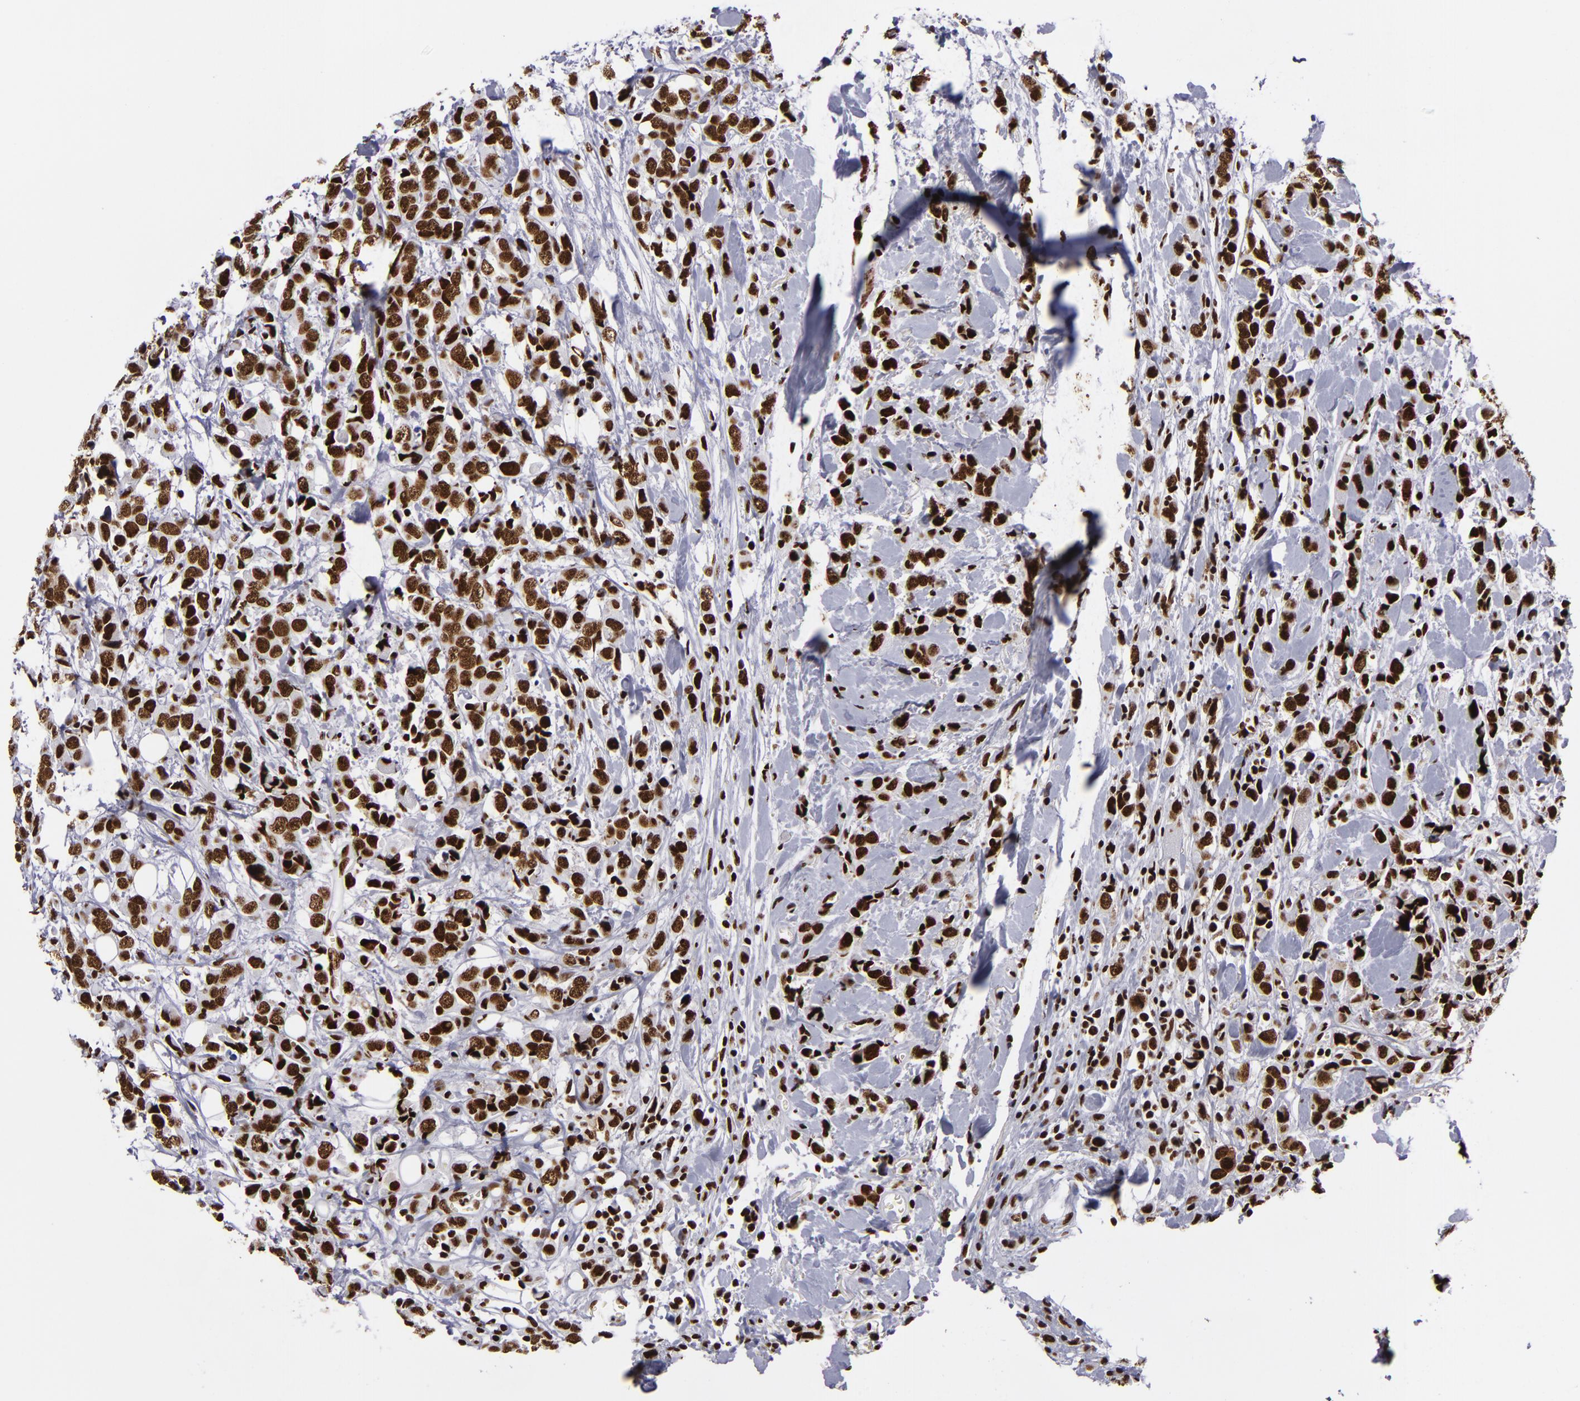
{"staining": {"intensity": "strong", "quantity": ">75%", "location": "nuclear"}, "tissue": "breast cancer", "cell_type": "Tumor cells", "image_type": "cancer", "snomed": [{"axis": "morphology", "description": "Lobular carcinoma"}, {"axis": "topography", "description": "Breast"}], "caption": "Protein staining of breast cancer (lobular carcinoma) tissue shows strong nuclear staining in about >75% of tumor cells.", "gene": "SAFB", "patient": {"sex": "female", "age": 57}}